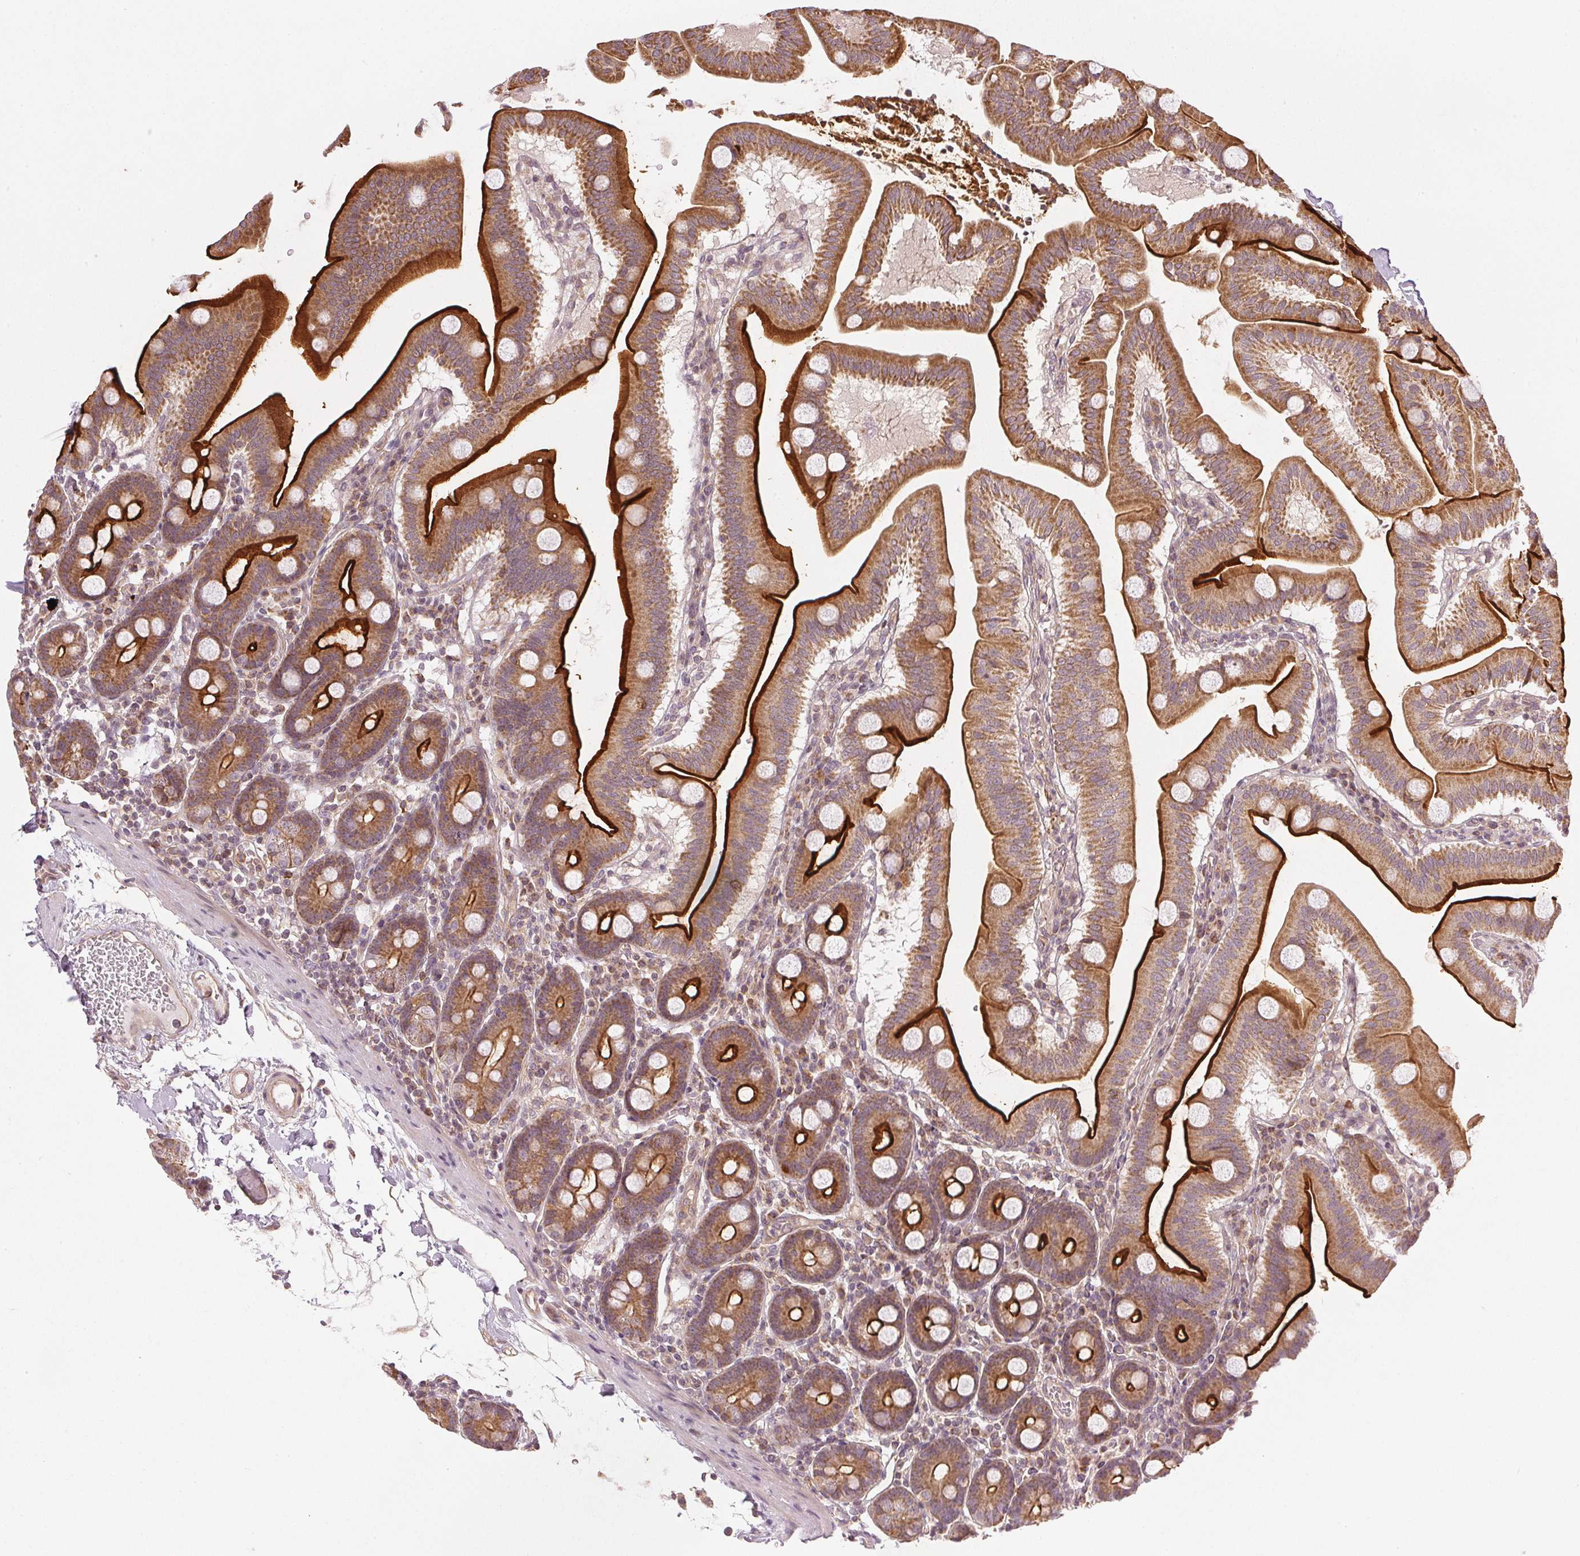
{"staining": {"intensity": "strong", "quantity": ">75%", "location": "cytoplasmic/membranous"}, "tissue": "duodenum", "cell_type": "Glandular cells", "image_type": "normal", "snomed": [{"axis": "morphology", "description": "Normal tissue, NOS"}, {"axis": "topography", "description": "Pancreas"}, {"axis": "topography", "description": "Duodenum"}], "caption": "Approximately >75% of glandular cells in benign duodenum demonstrate strong cytoplasmic/membranous protein positivity as visualized by brown immunohistochemical staining.", "gene": "NADK2", "patient": {"sex": "male", "age": 59}}